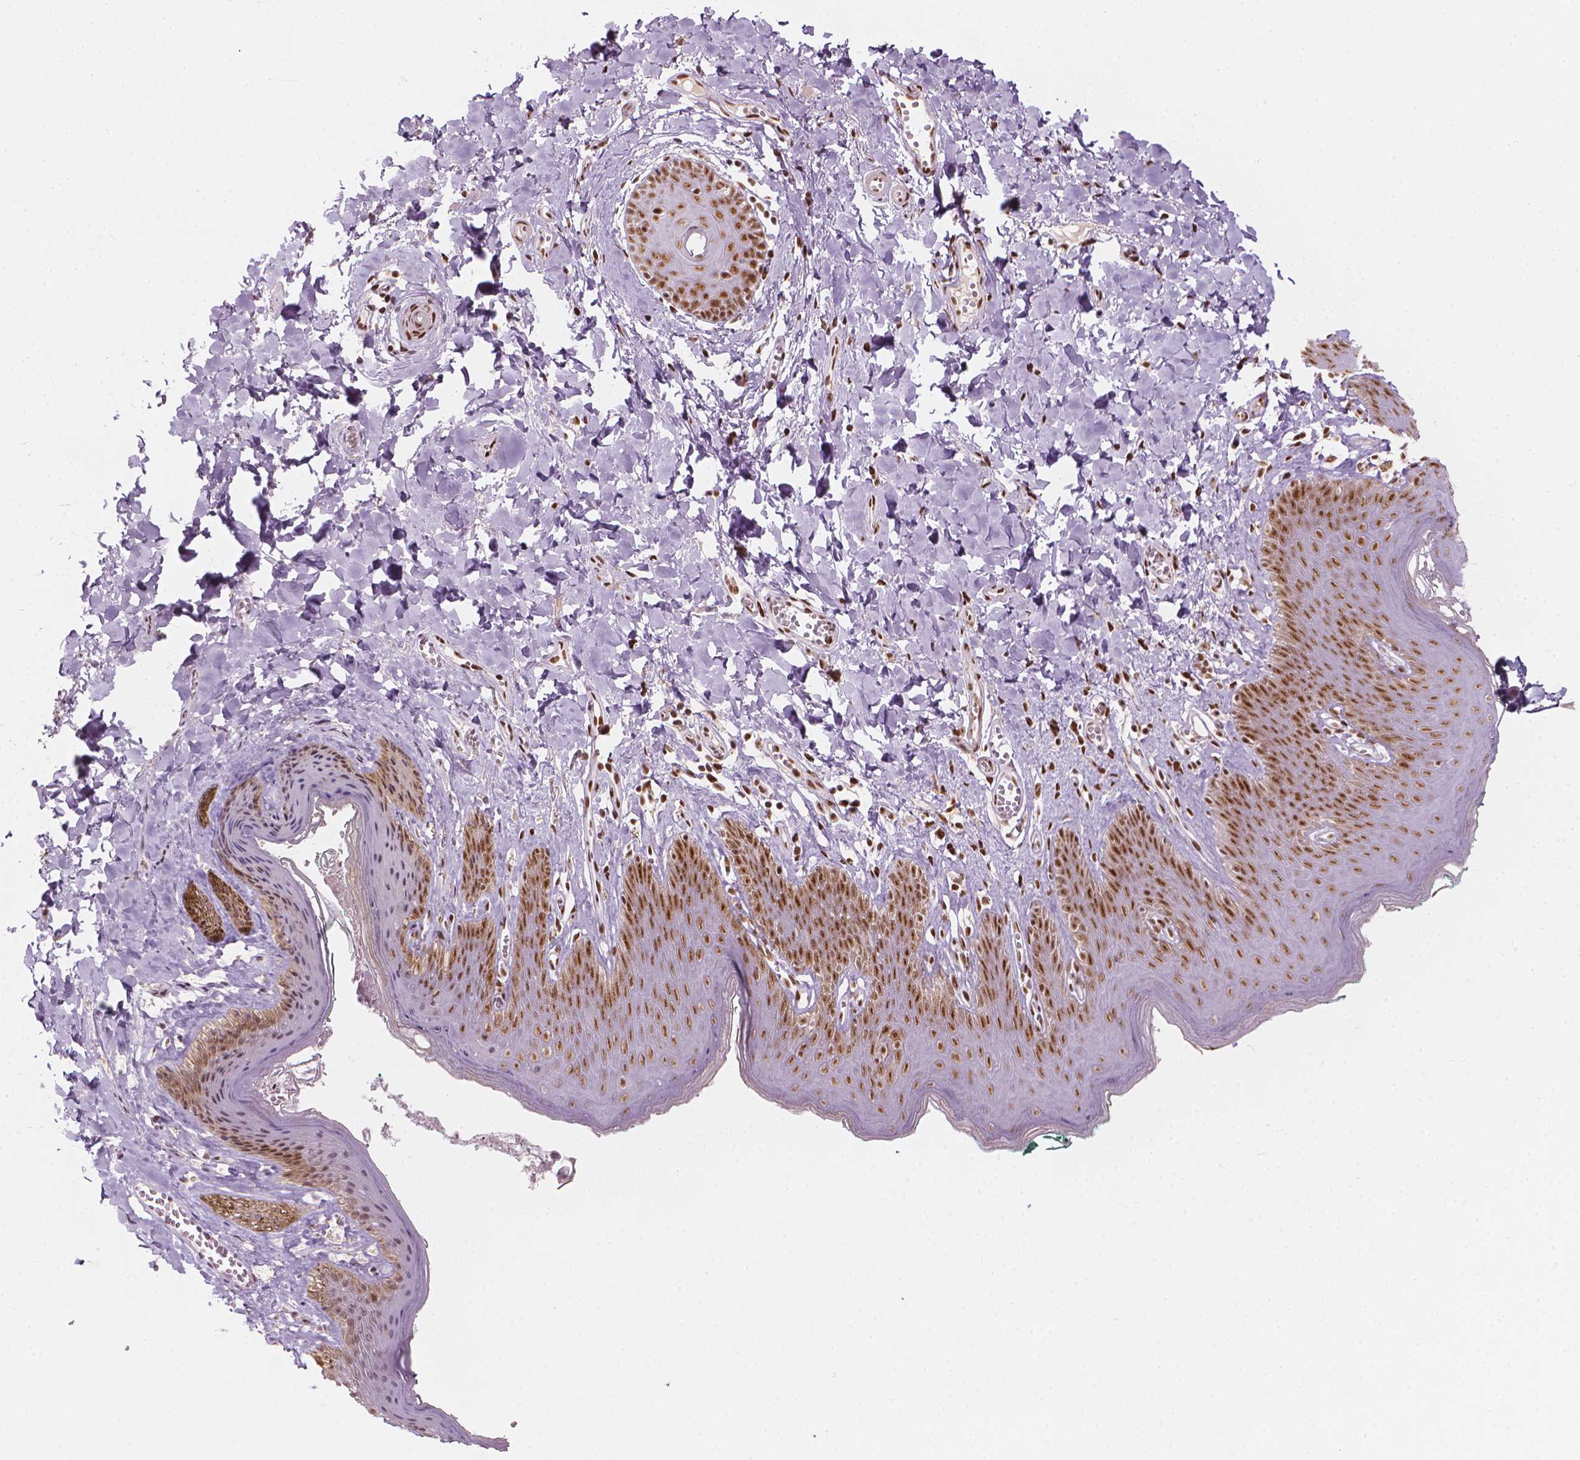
{"staining": {"intensity": "strong", "quantity": ">75%", "location": "nuclear"}, "tissue": "skin", "cell_type": "Epidermal cells", "image_type": "normal", "snomed": [{"axis": "morphology", "description": "Normal tissue, NOS"}, {"axis": "topography", "description": "Vulva"}, {"axis": "topography", "description": "Peripheral nerve tissue"}], "caption": "Immunohistochemical staining of benign human skin displays high levels of strong nuclear positivity in approximately >75% of epidermal cells.", "gene": "ELF2", "patient": {"sex": "female", "age": 66}}